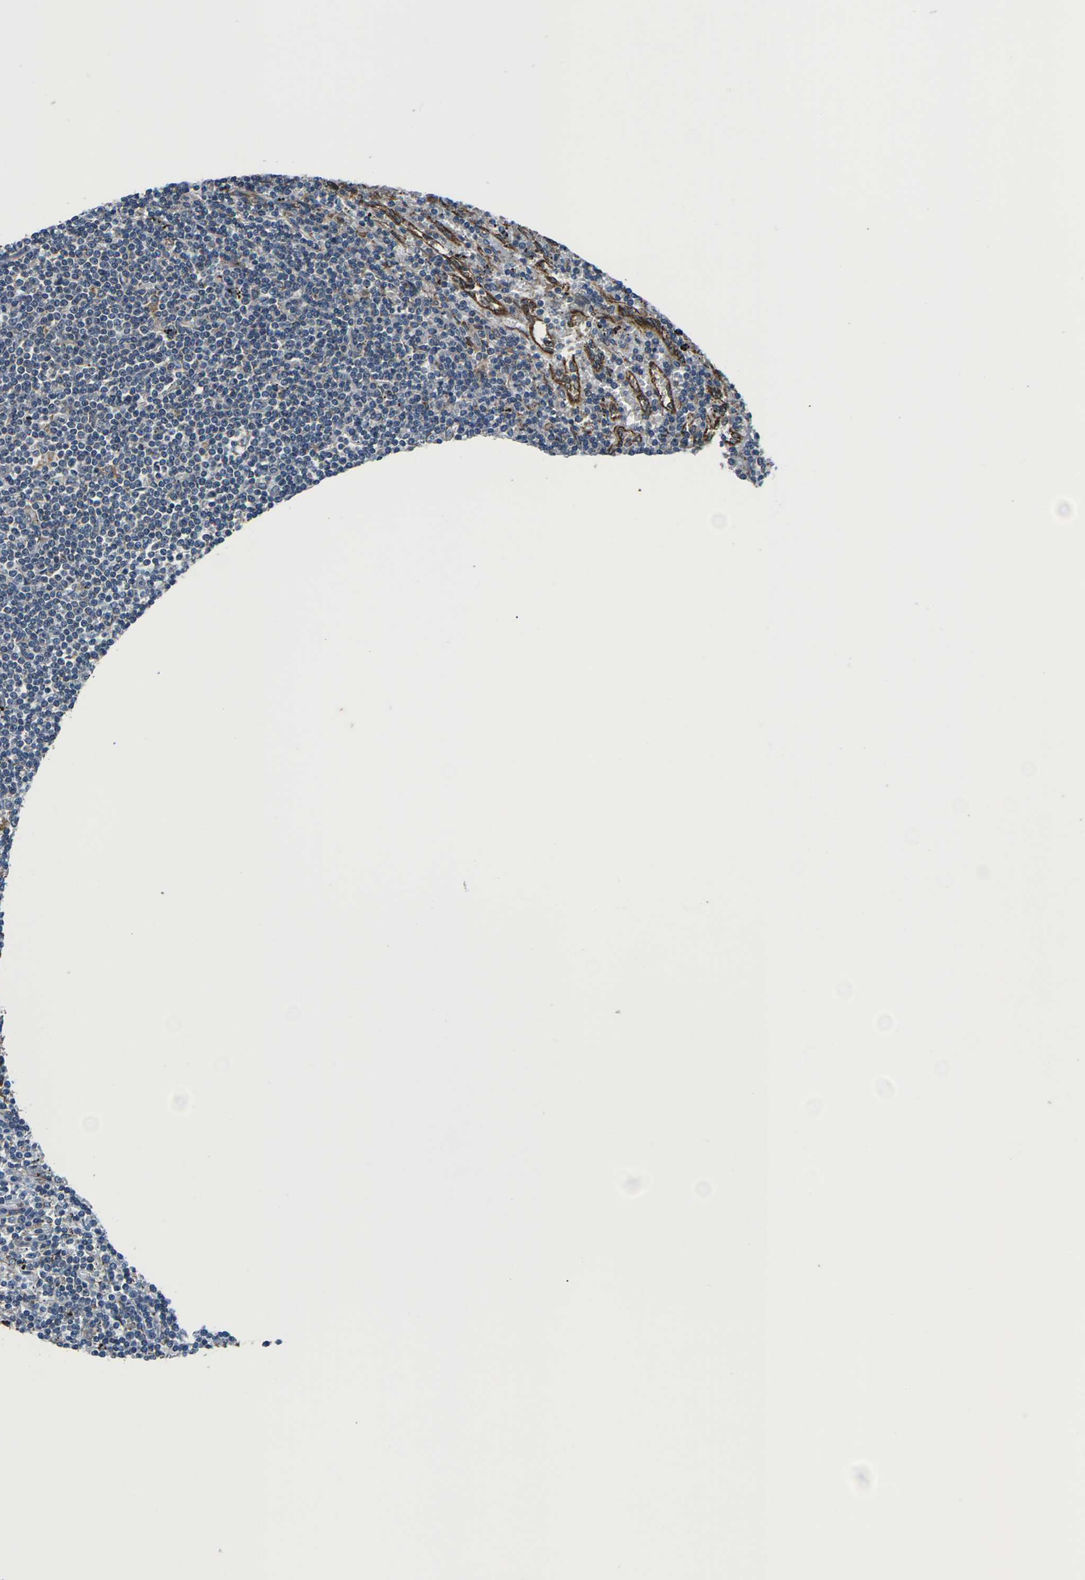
{"staining": {"intensity": "weak", "quantity": "<25%", "location": "cytoplasmic/membranous"}, "tissue": "lymphoma", "cell_type": "Tumor cells", "image_type": "cancer", "snomed": [{"axis": "morphology", "description": "Malignant lymphoma, non-Hodgkin's type, Low grade"}, {"axis": "topography", "description": "Spleen"}], "caption": "Immunohistochemical staining of human malignant lymphoma, non-Hodgkin's type (low-grade) shows no significant positivity in tumor cells.", "gene": "GABRP", "patient": {"sex": "male", "age": 76}}